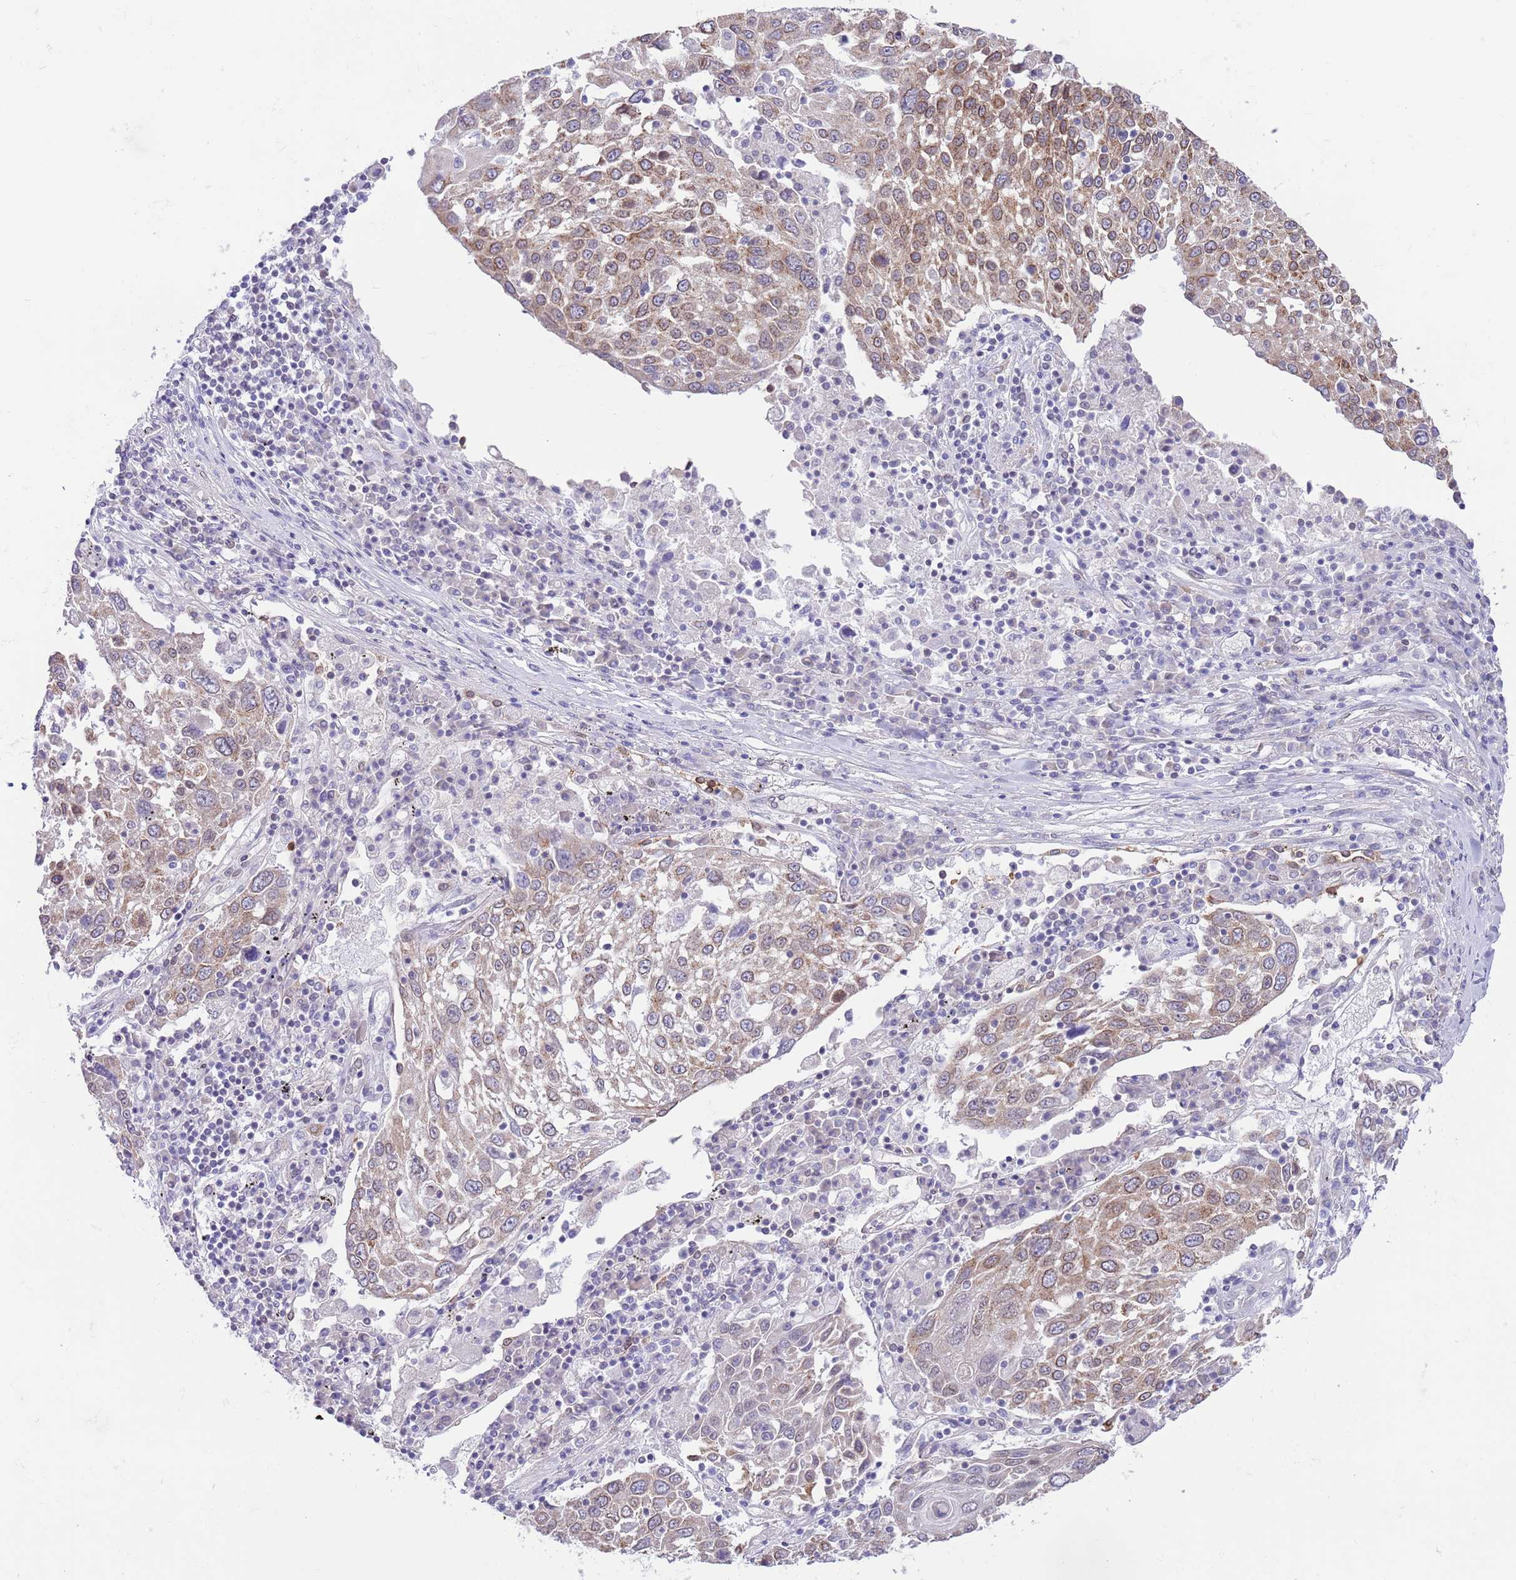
{"staining": {"intensity": "moderate", "quantity": ">75%", "location": "cytoplasmic/membranous"}, "tissue": "lung cancer", "cell_type": "Tumor cells", "image_type": "cancer", "snomed": [{"axis": "morphology", "description": "Squamous cell carcinoma, NOS"}, {"axis": "topography", "description": "Lung"}], "caption": "Immunohistochemistry (IHC) micrograph of neoplastic tissue: human lung squamous cell carcinoma stained using immunohistochemistry reveals medium levels of moderate protein expression localized specifically in the cytoplasmic/membranous of tumor cells, appearing as a cytoplasmic/membranous brown color.", "gene": "EBPL", "patient": {"sex": "male", "age": 65}}